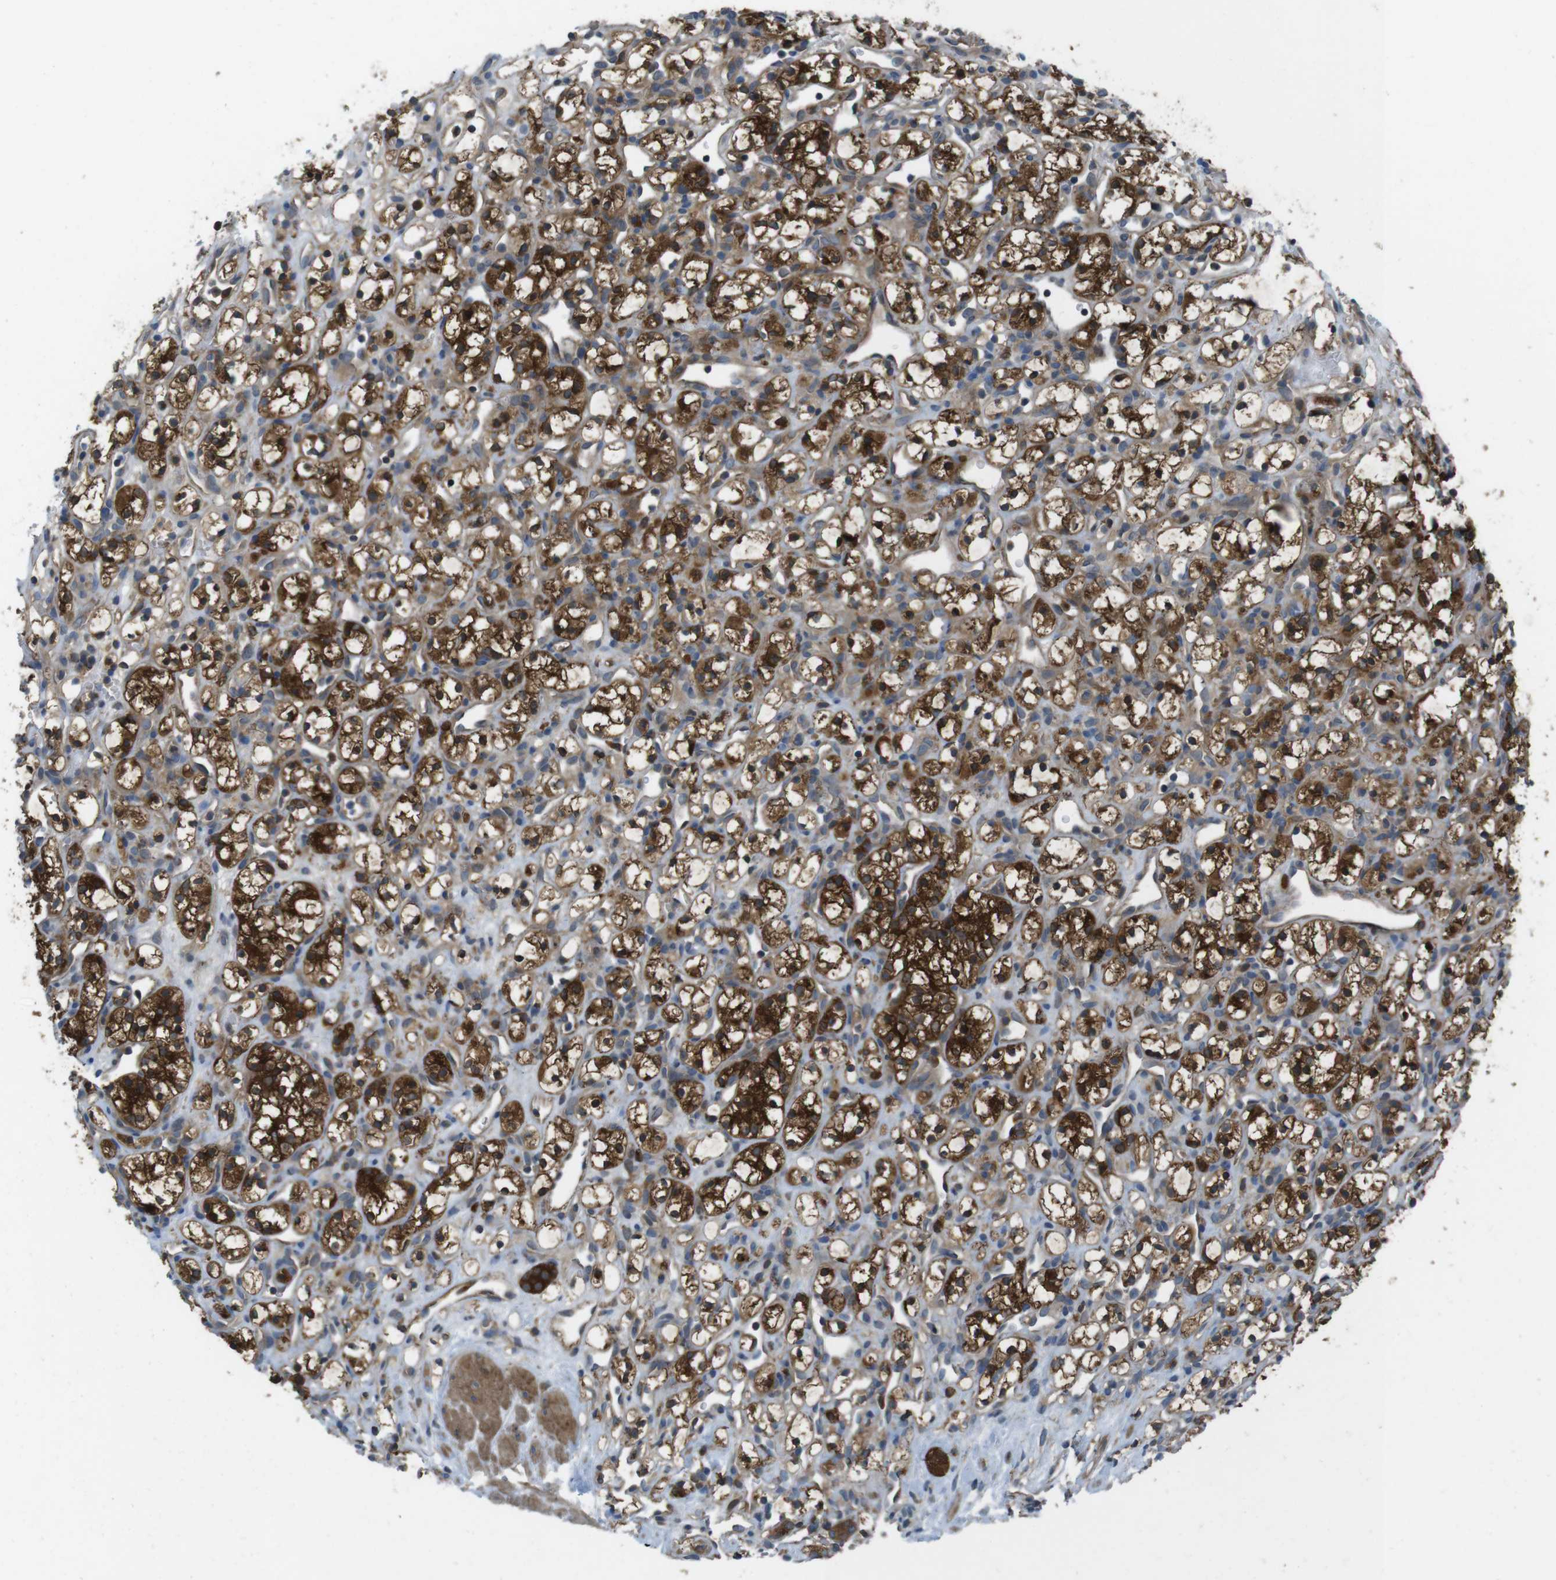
{"staining": {"intensity": "strong", "quantity": ">75%", "location": "cytoplasmic/membranous"}, "tissue": "renal cancer", "cell_type": "Tumor cells", "image_type": "cancer", "snomed": [{"axis": "morphology", "description": "Adenocarcinoma, NOS"}, {"axis": "topography", "description": "Kidney"}], "caption": "This image shows IHC staining of human adenocarcinoma (renal), with high strong cytoplasmic/membranous staining in approximately >75% of tumor cells.", "gene": "MTHFD1", "patient": {"sex": "female", "age": 60}}